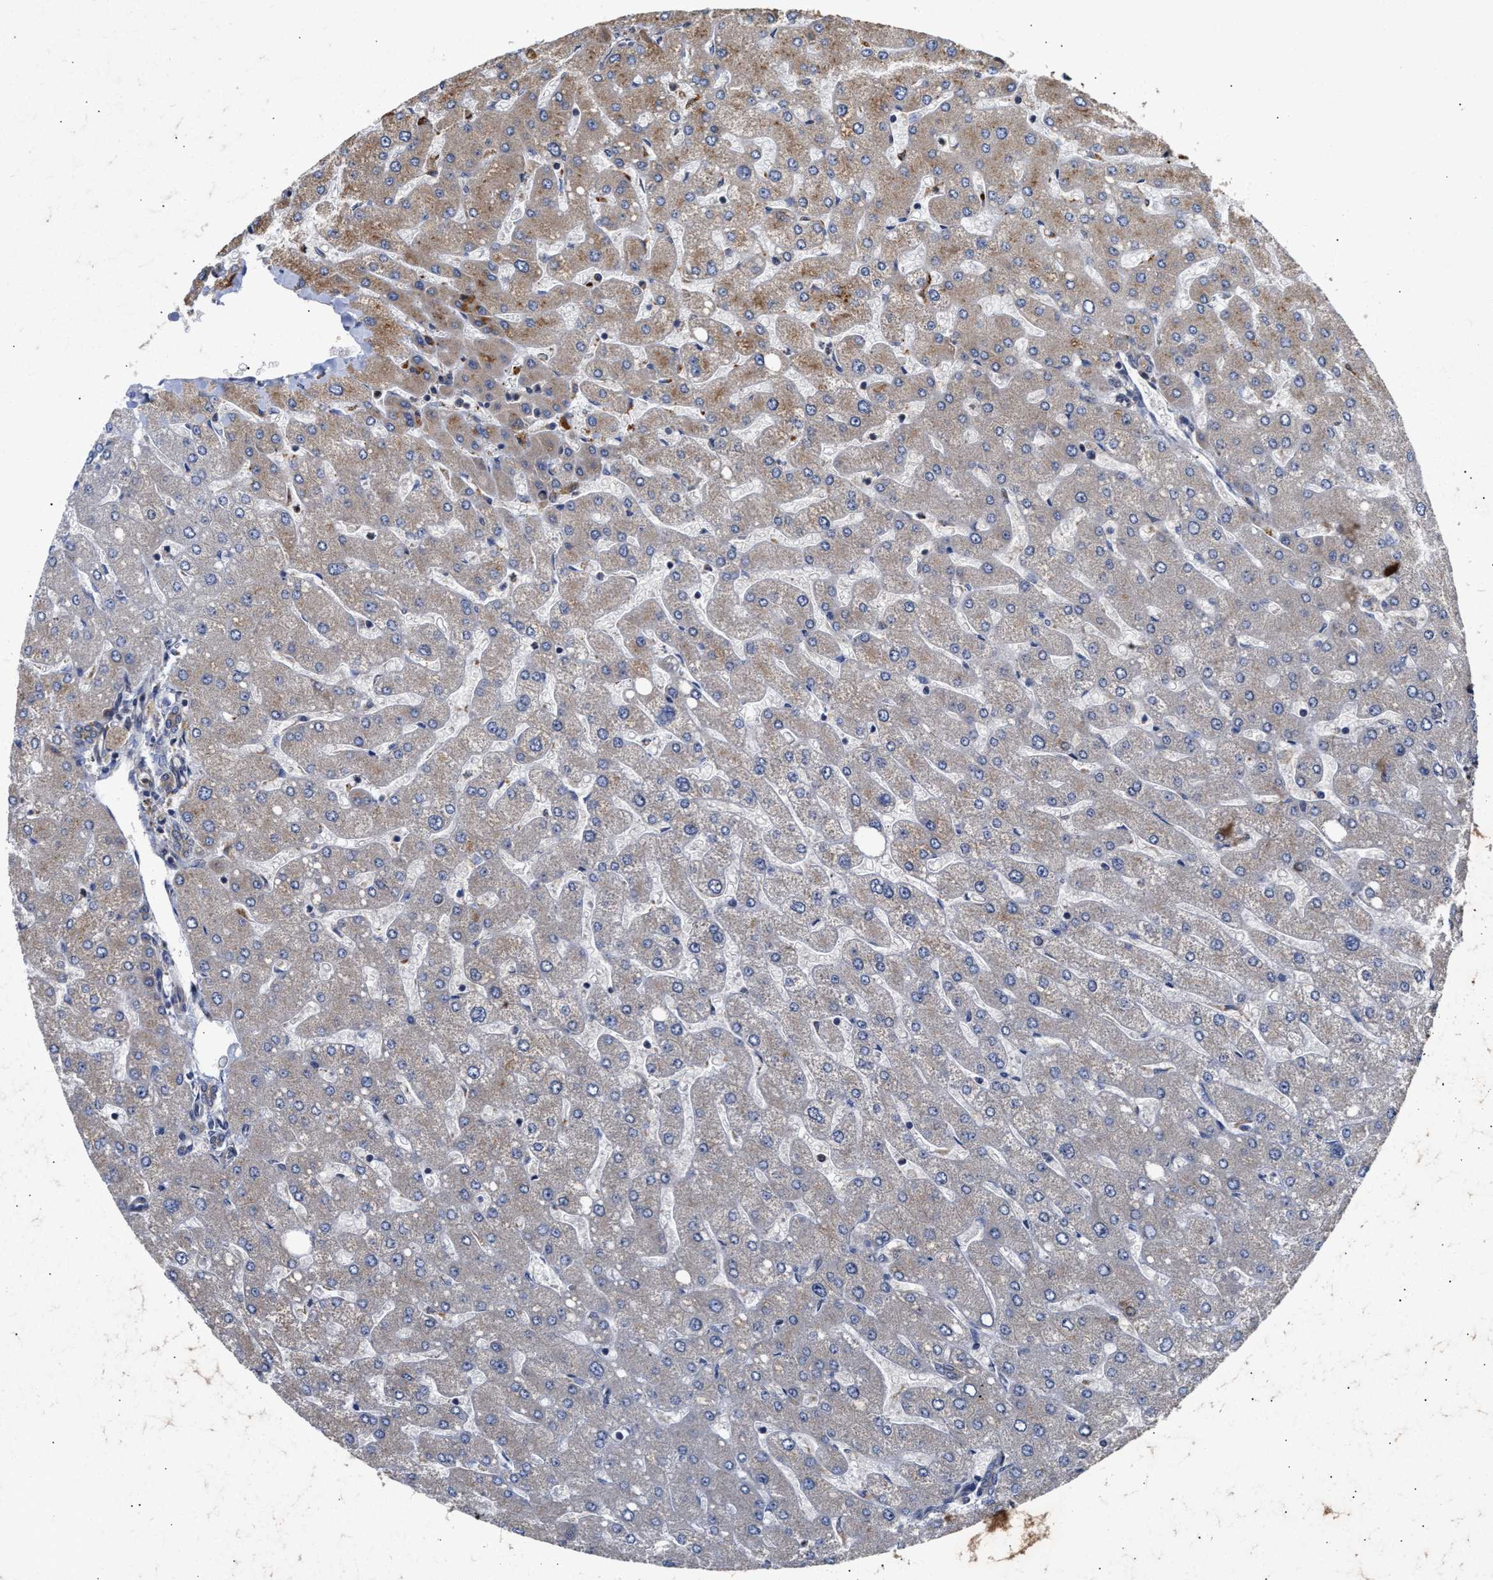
{"staining": {"intensity": "weak", "quantity": ">75%", "location": "cytoplasmic/membranous"}, "tissue": "liver", "cell_type": "Cholangiocytes", "image_type": "normal", "snomed": [{"axis": "morphology", "description": "Normal tissue, NOS"}, {"axis": "topography", "description": "Liver"}], "caption": "IHC of benign liver demonstrates low levels of weak cytoplasmic/membranous staining in approximately >75% of cholangiocytes.", "gene": "GOSR1", "patient": {"sex": "male", "age": 55}}